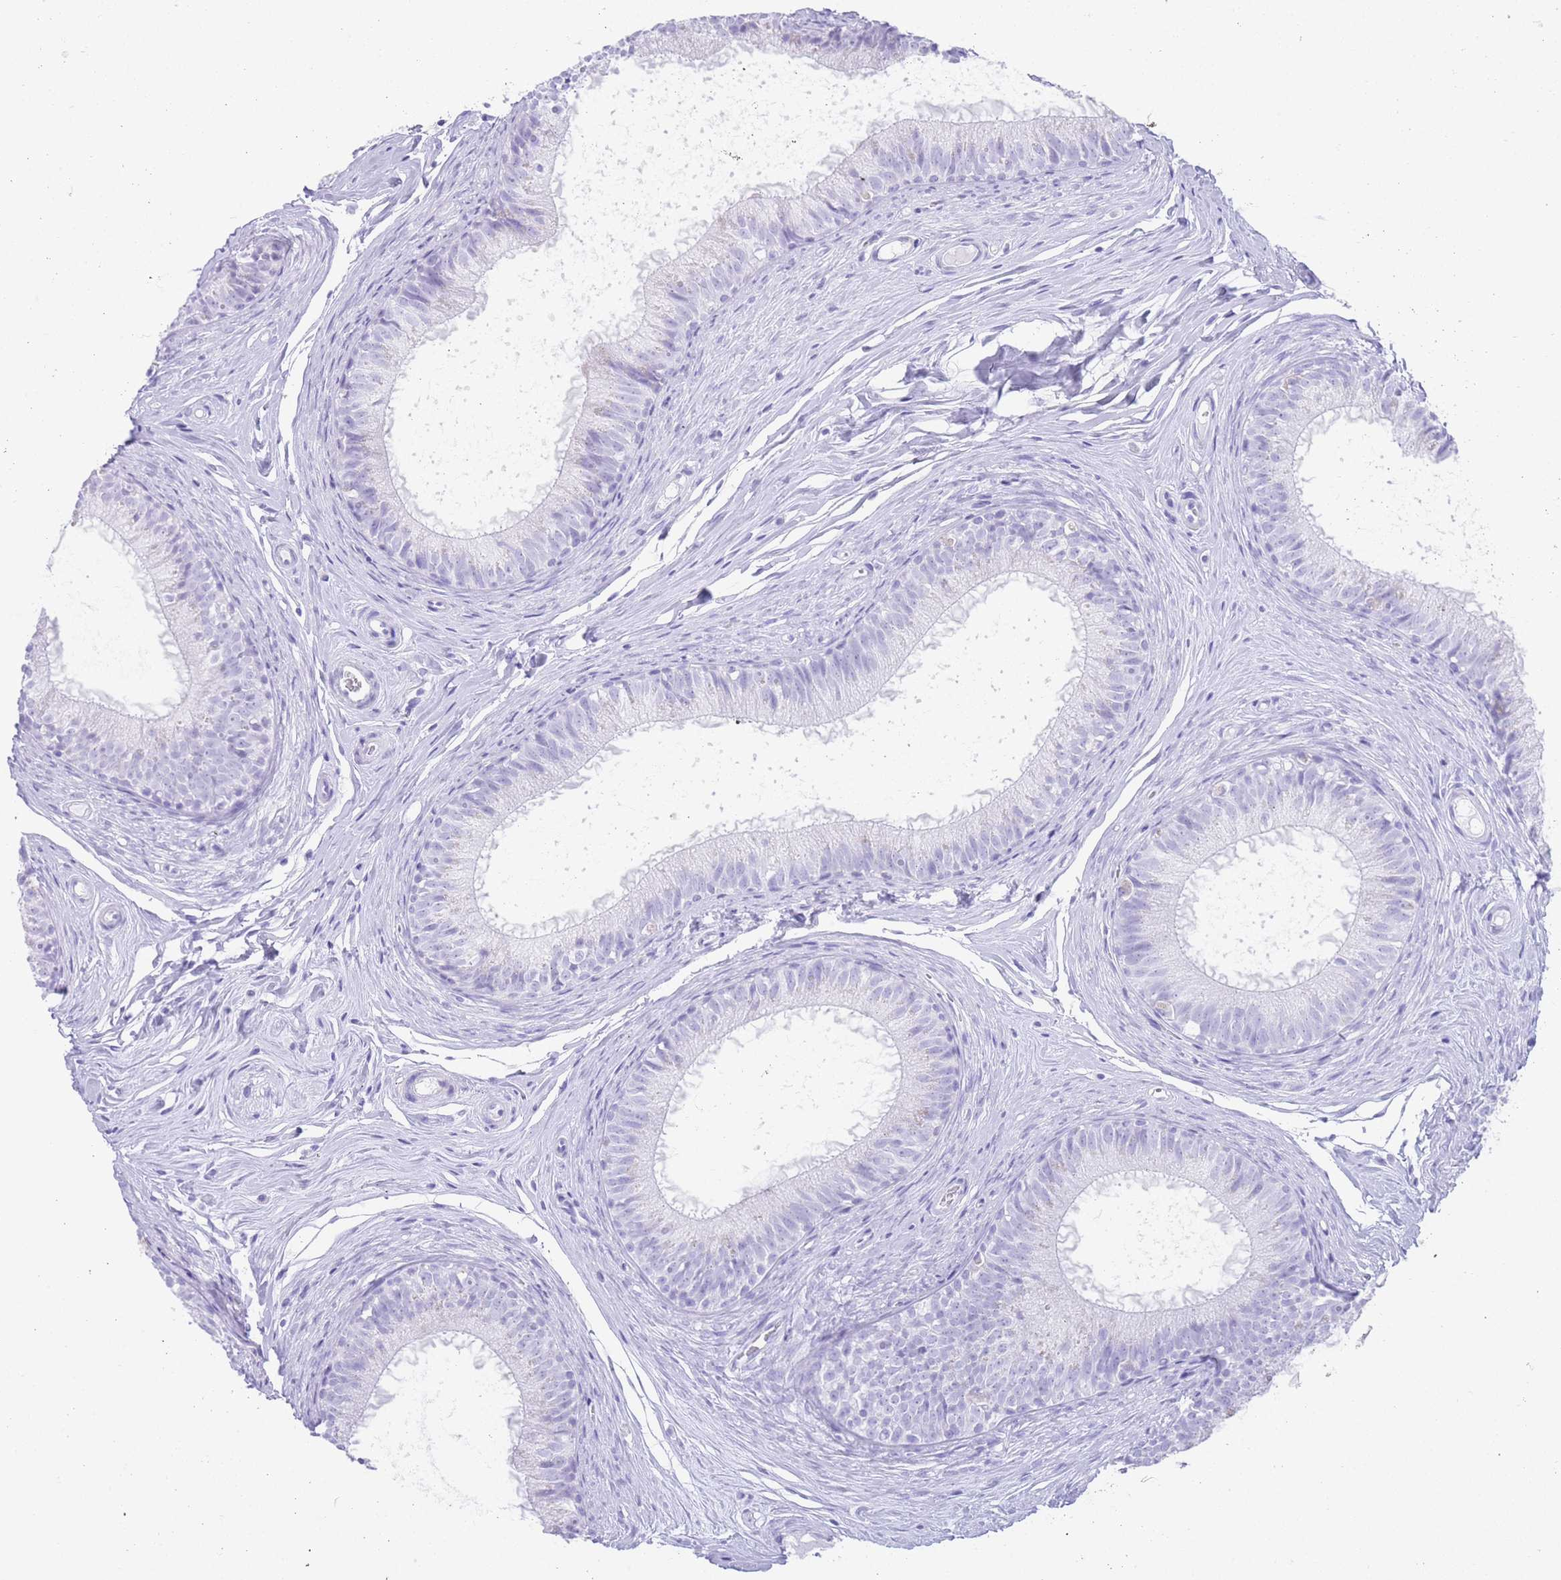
{"staining": {"intensity": "negative", "quantity": "none", "location": "none"}, "tissue": "epididymis", "cell_type": "Glandular cells", "image_type": "normal", "snomed": [{"axis": "morphology", "description": "Normal tissue, NOS"}, {"axis": "topography", "description": "Epididymis"}], "caption": "Immunohistochemical staining of unremarkable epididymis reveals no significant staining in glandular cells.", "gene": "ELOA2", "patient": {"sex": "male", "age": 25}}